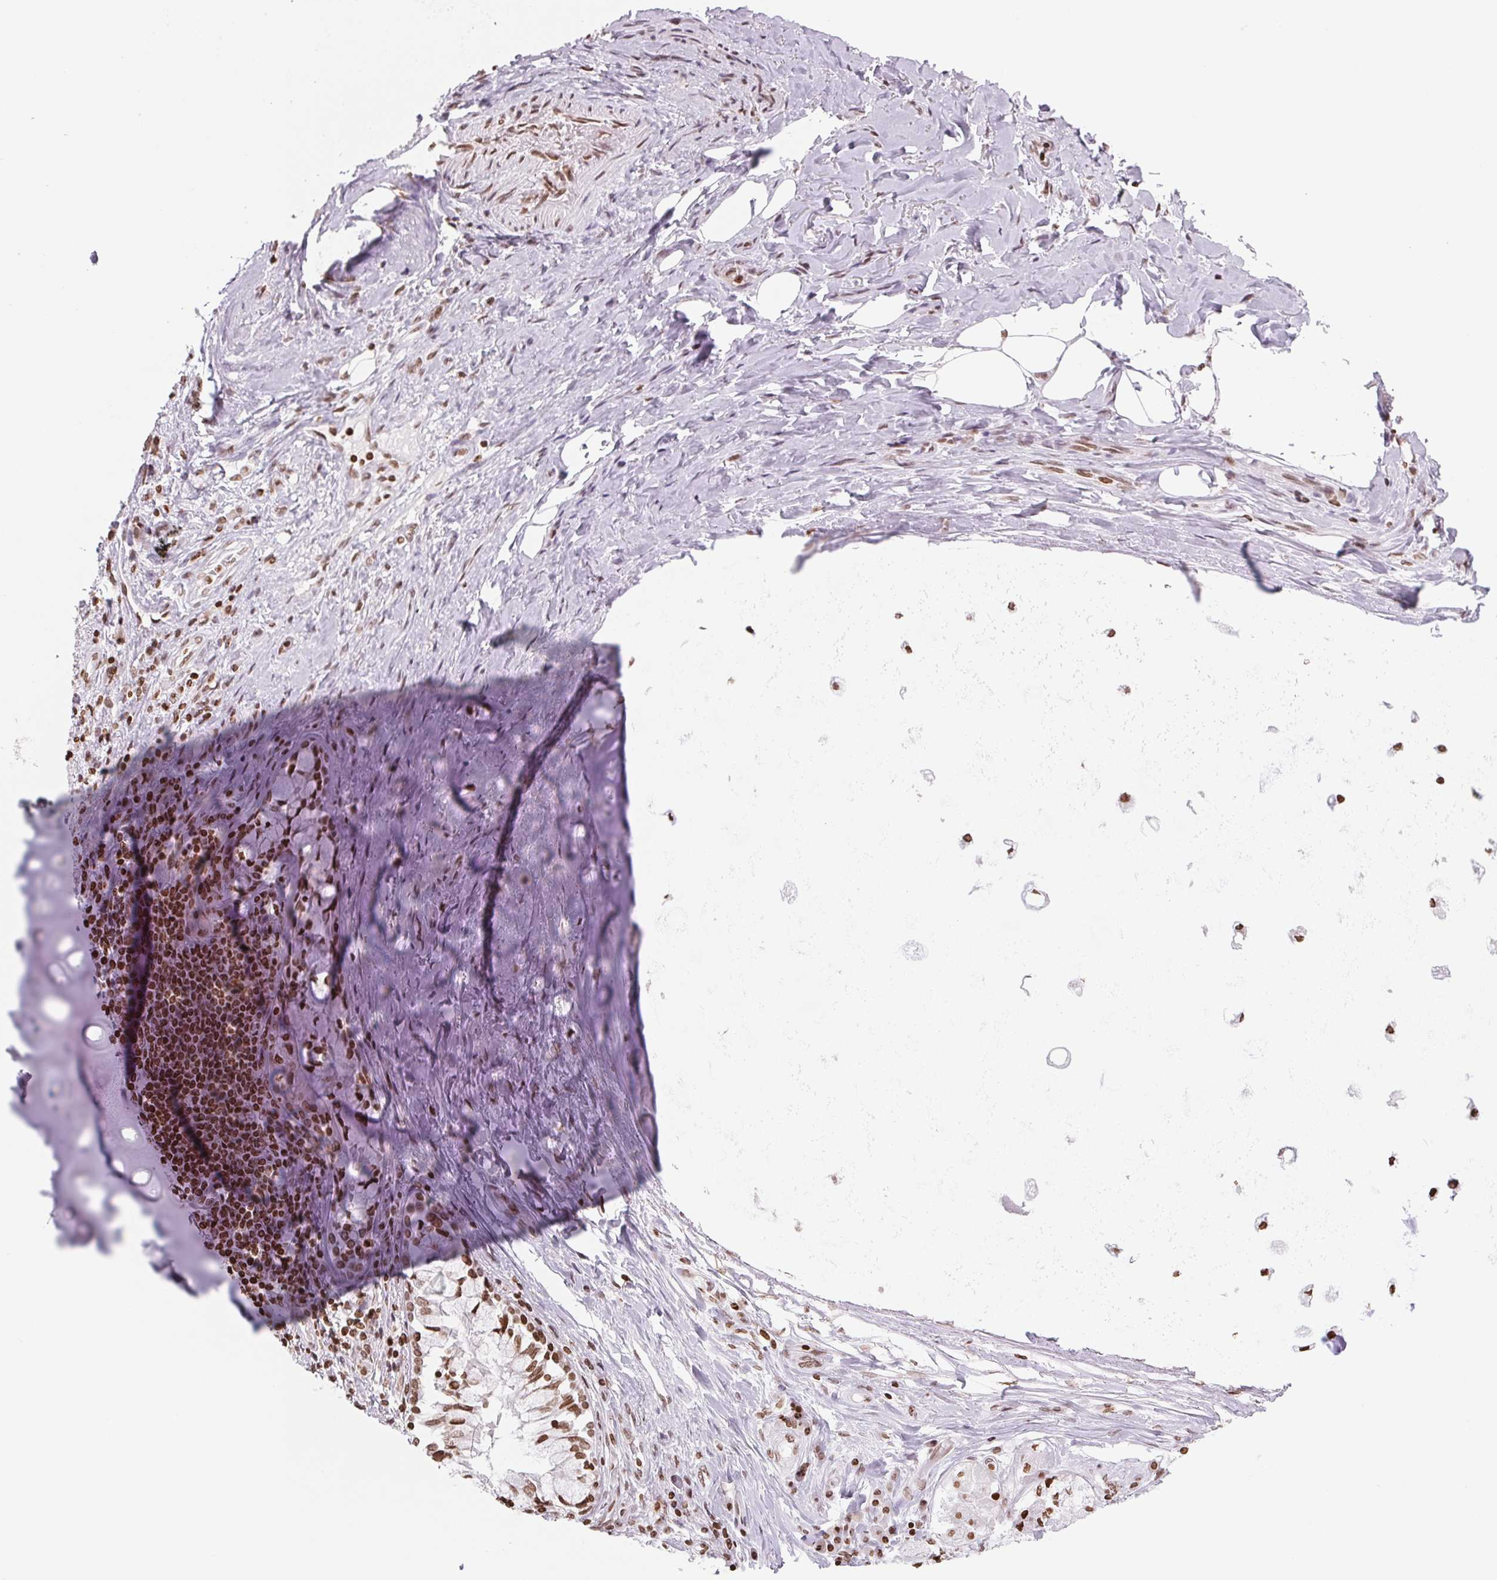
{"staining": {"intensity": "negative", "quantity": "none", "location": "none"}, "tissue": "adipose tissue", "cell_type": "Adipocytes", "image_type": "normal", "snomed": [{"axis": "morphology", "description": "Normal tissue, NOS"}, {"axis": "topography", "description": "Cartilage tissue"}, {"axis": "topography", "description": "Bronchus"}], "caption": "Adipose tissue was stained to show a protein in brown. There is no significant staining in adipocytes.", "gene": "SMIM12", "patient": {"sex": "male", "age": 64}}